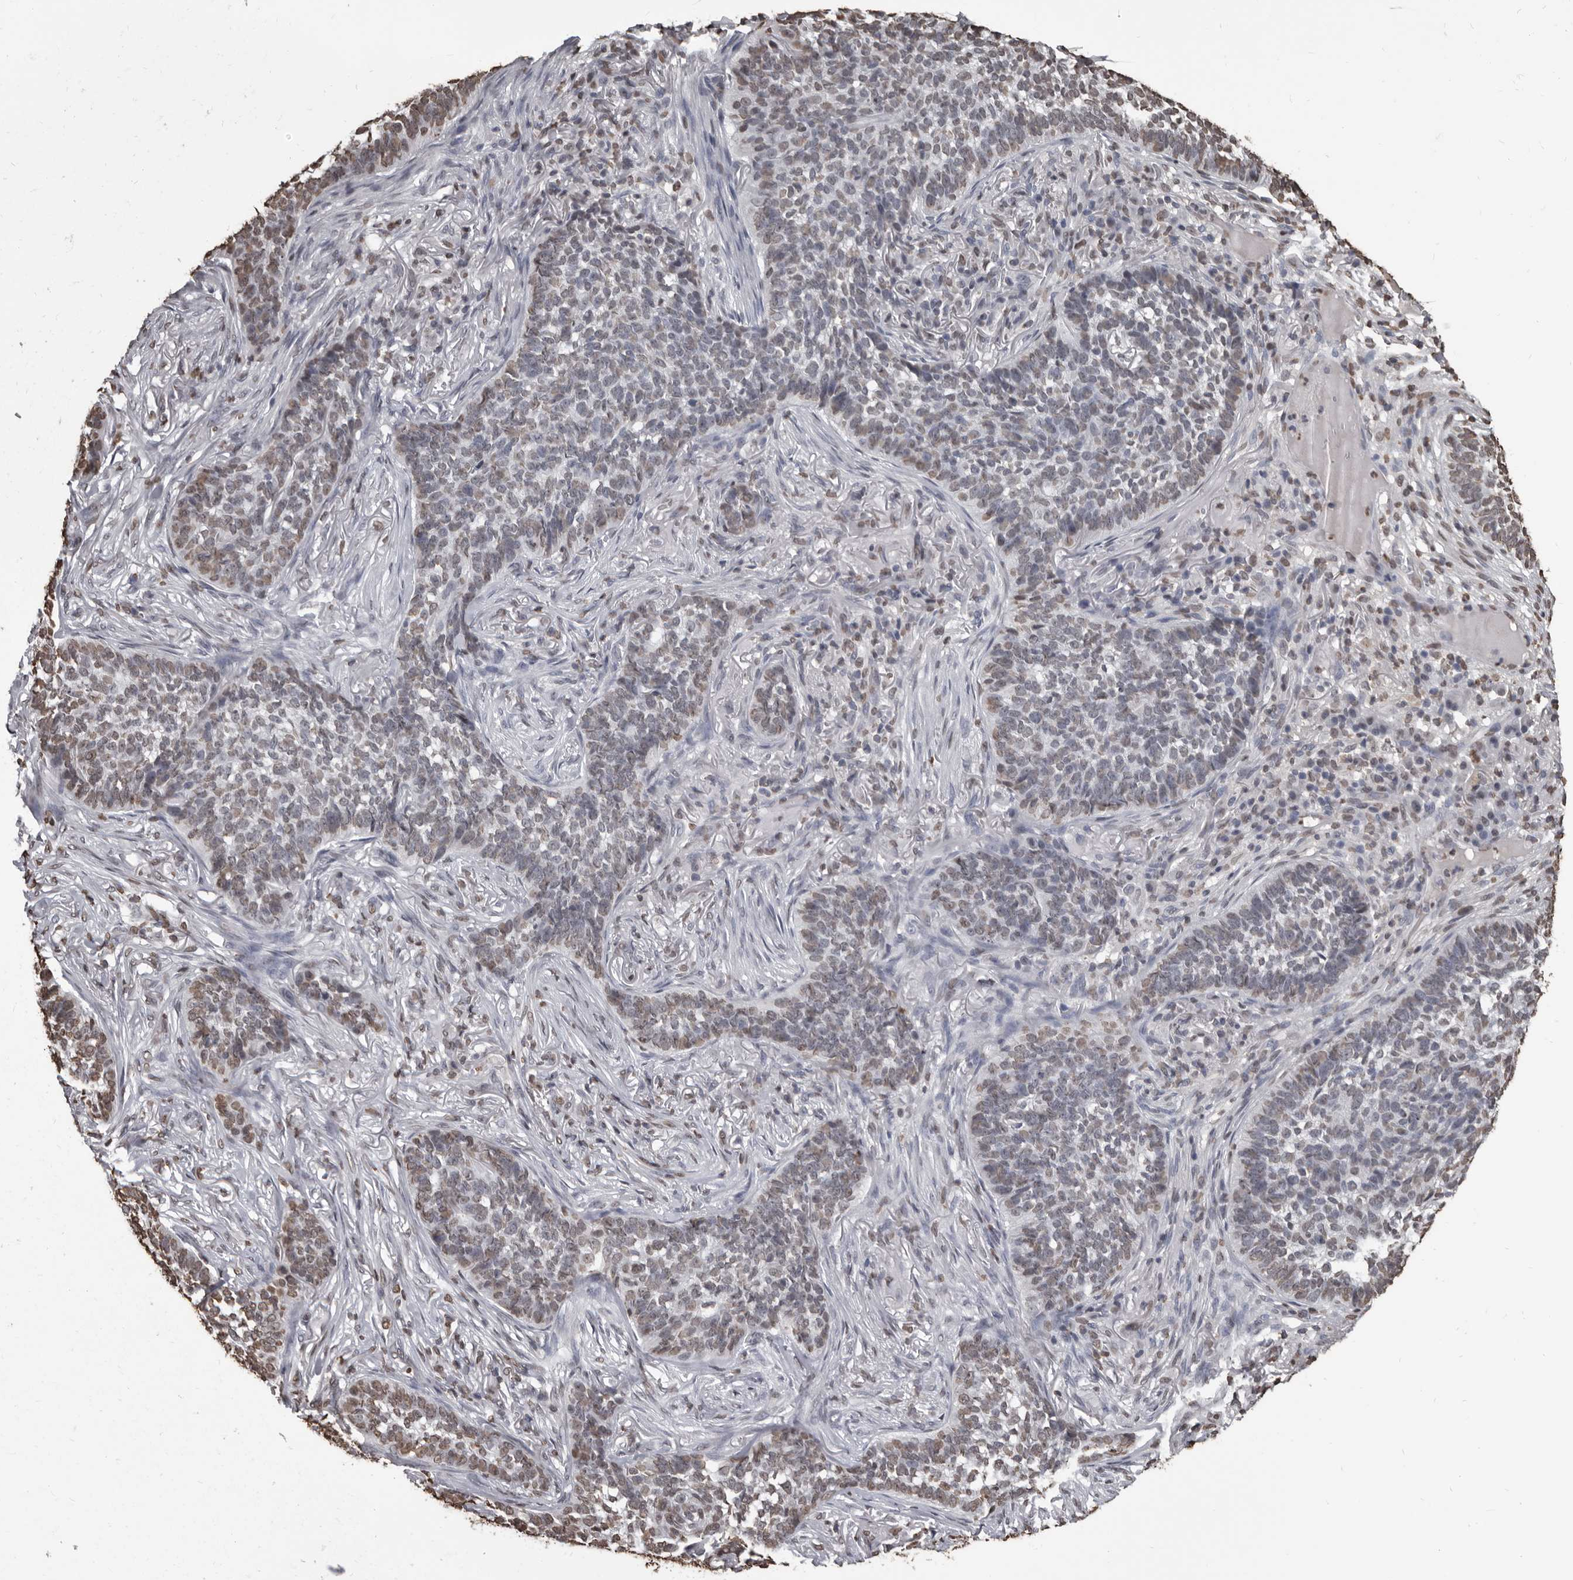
{"staining": {"intensity": "moderate", "quantity": "25%-75%", "location": "nuclear"}, "tissue": "skin cancer", "cell_type": "Tumor cells", "image_type": "cancer", "snomed": [{"axis": "morphology", "description": "Basal cell carcinoma"}, {"axis": "topography", "description": "Skin"}], "caption": "Brown immunohistochemical staining in human basal cell carcinoma (skin) exhibits moderate nuclear staining in approximately 25%-75% of tumor cells. The staining is performed using DAB brown chromogen to label protein expression. The nuclei are counter-stained blue using hematoxylin.", "gene": "AHR", "patient": {"sex": "male", "age": 85}}